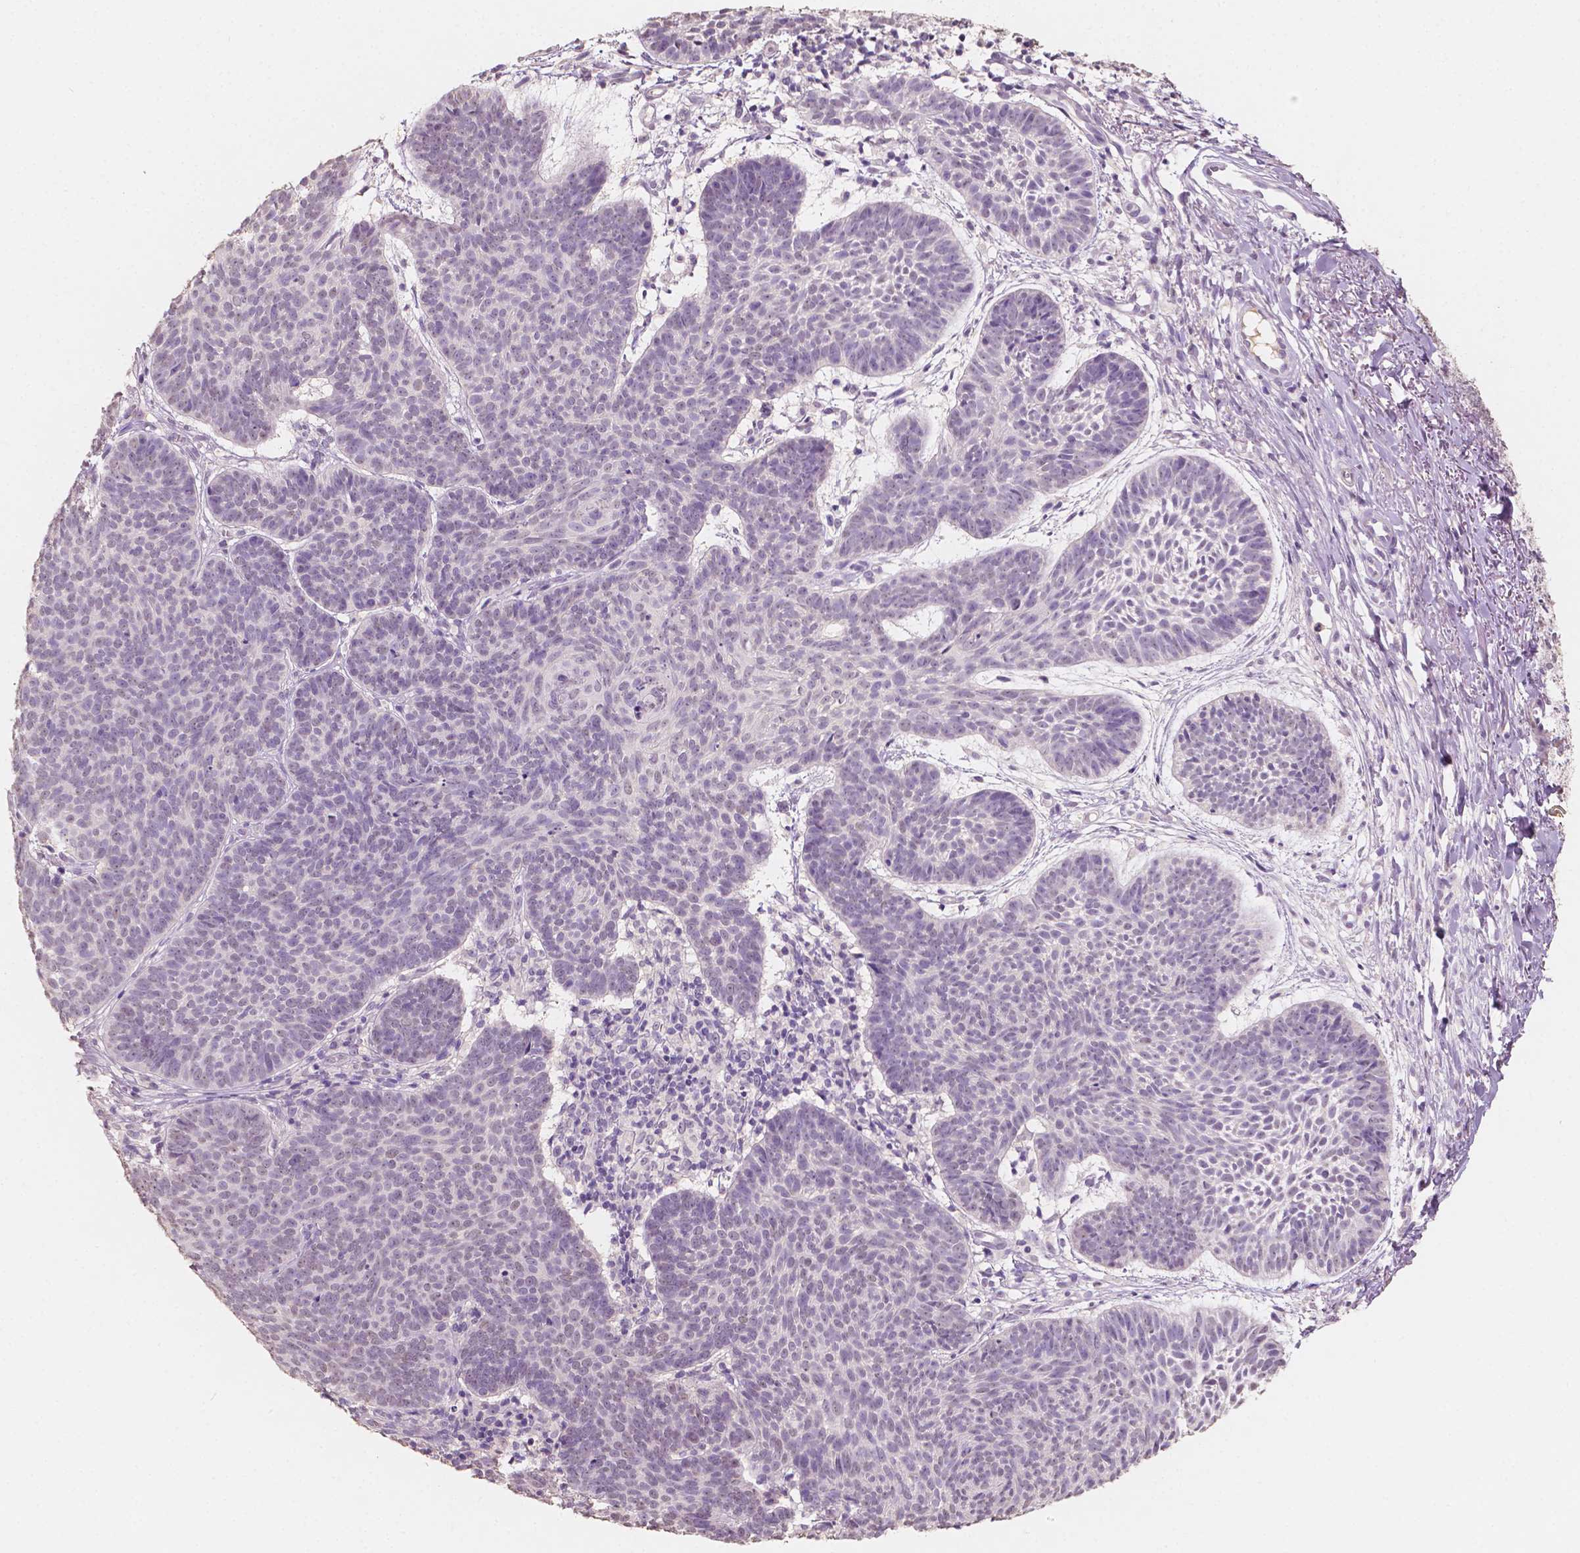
{"staining": {"intensity": "negative", "quantity": "none", "location": "none"}, "tissue": "skin cancer", "cell_type": "Tumor cells", "image_type": "cancer", "snomed": [{"axis": "morphology", "description": "Basal cell carcinoma"}, {"axis": "topography", "description": "Skin"}], "caption": "Histopathology image shows no significant protein positivity in tumor cells of skin cancer.", "gene": "SOX15", "patient": {"sex": "male", "age": 72}}